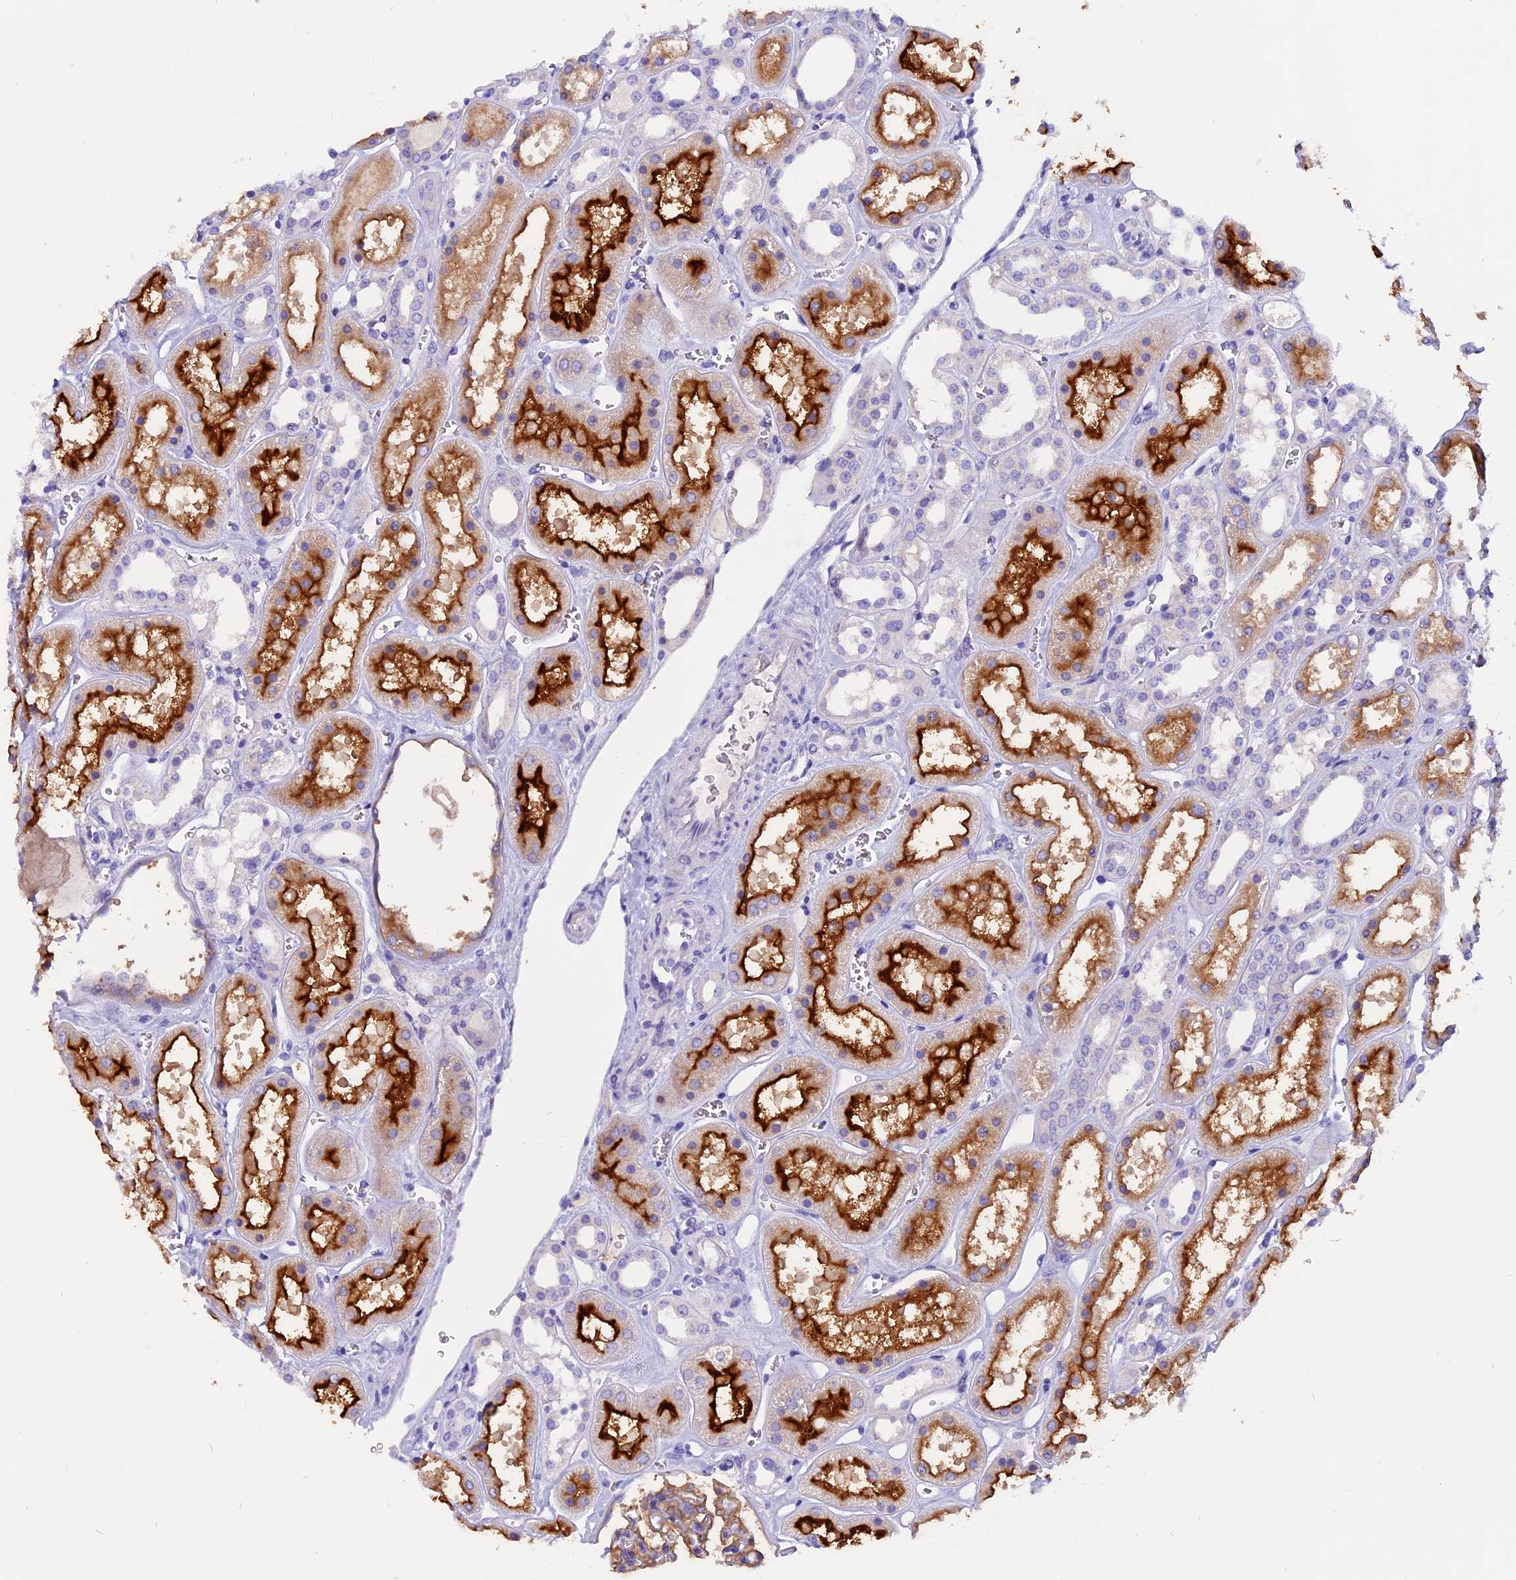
{"staining": {"intensity": "moderate", "quantity": "25%-75%", "location": "cytoplasmic/membranous"}, "tissue": "kidney", "cell_type": "Cells in glomeruli", "image_type": "normal", "snomed": [{"axis": "morphology", "description": "Normal tissue, NOS"}, {"axis": "topography", "description": "Kidney"}], "caption": "An image of kidney stained for a protein demonstrates moderate cytoplasmic/membranous brown staining in cells in glomeruli.", "gene": "CCBE1", "patient": {"sex": "female", "age": 41}}